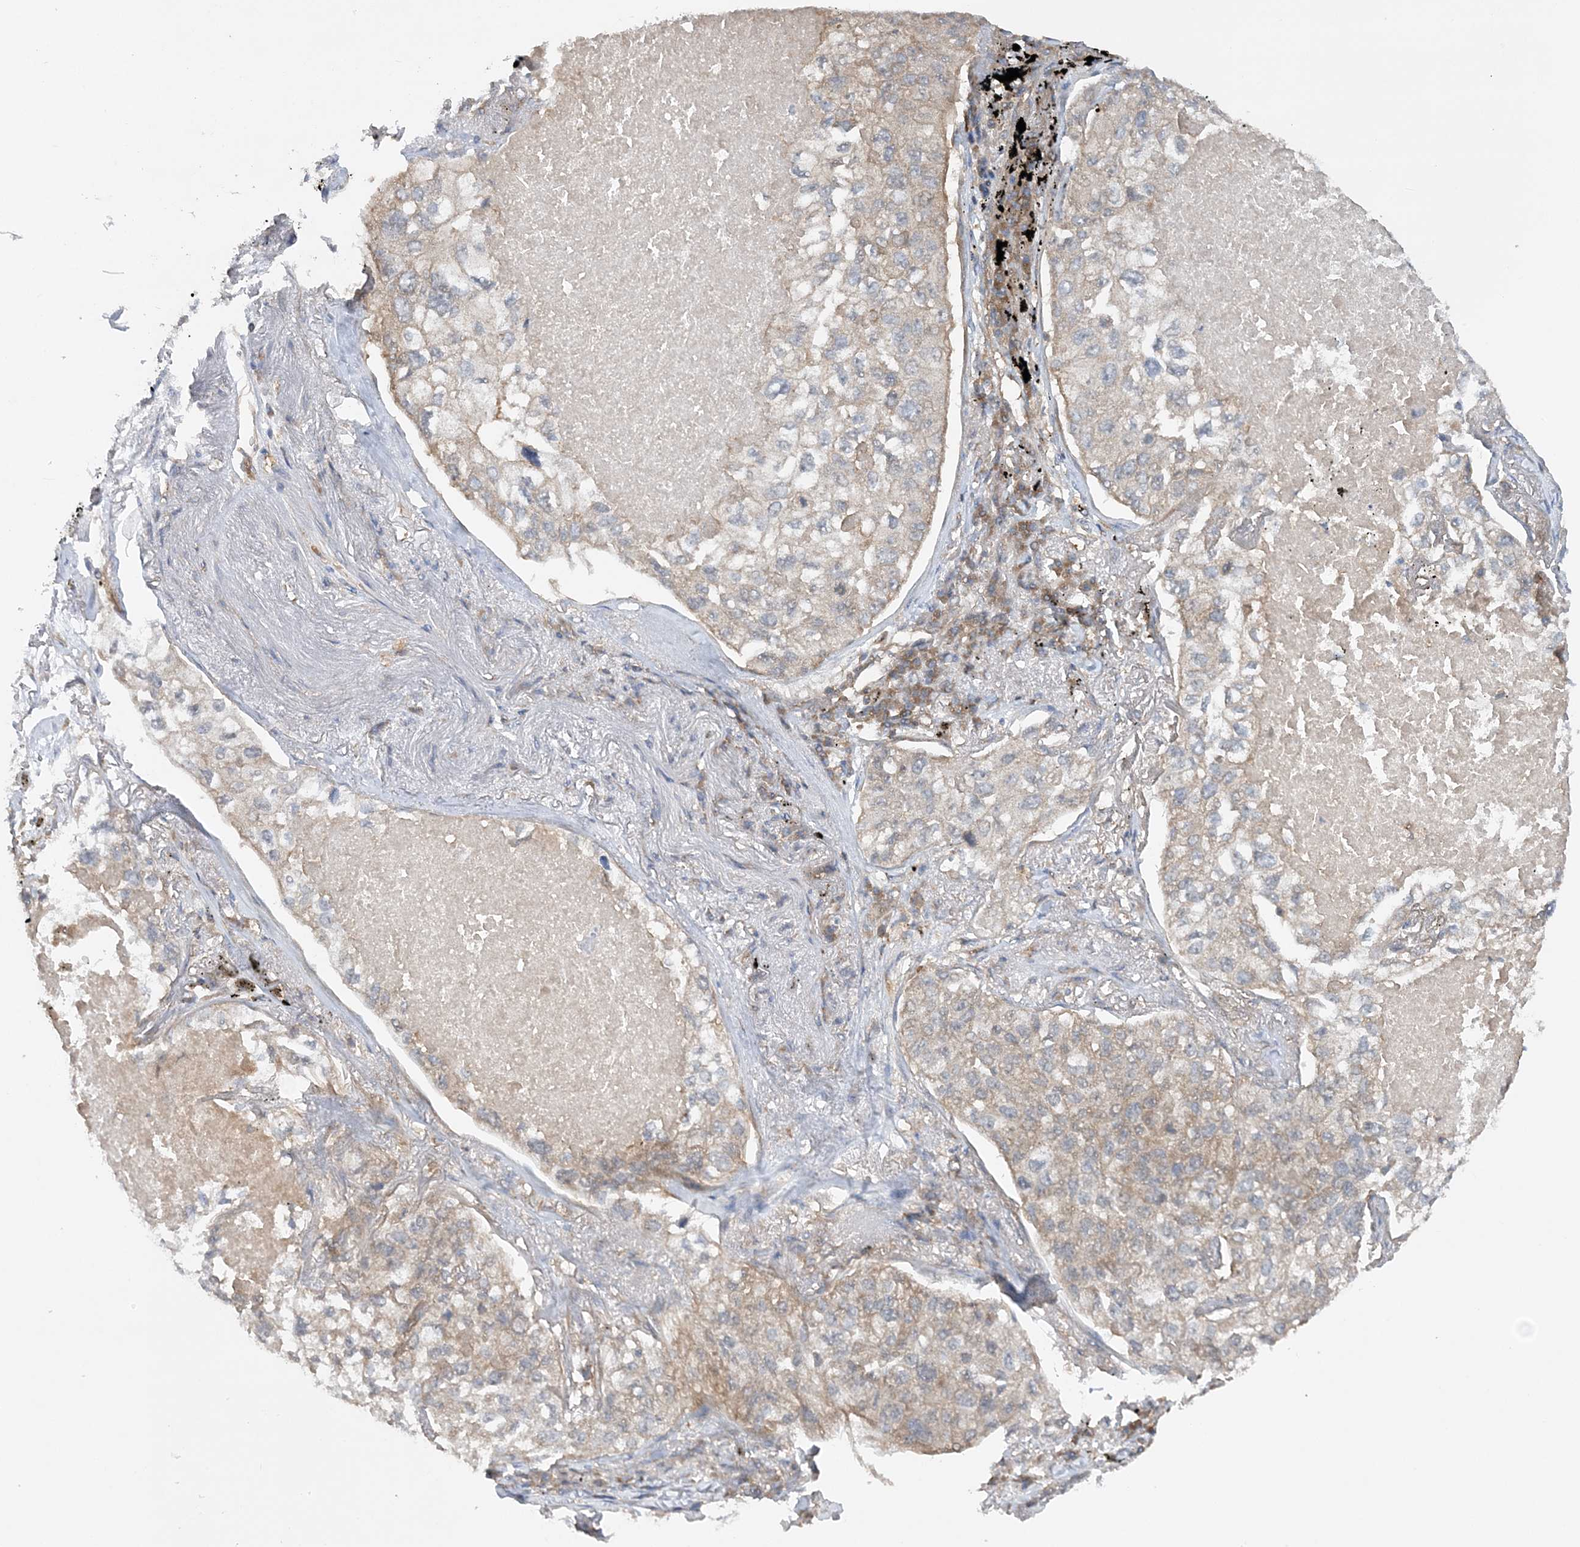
{"staining": {"intensity": "weak", "quantity": "25%-75%", "location": "cytoplasmic/membranous"}, "tissue": "lung cancer", "cell_type": "Tumor cells", "image_type": "cancer", "snomed": [{"axis": "morphology", "description": "Adenocarcinoma, NOS"}, {"axis": "topography", "description": "Lung"}], "caption": "Approximately 25%-75% of tumor cells in human lung adenocarcinoma exhibit weak cytoplasmic/membranous protein staining as visualized by brown immunohistochemical staining.", "gene": "ACAP2", "patient": {"sex": "male", "age": 65}}